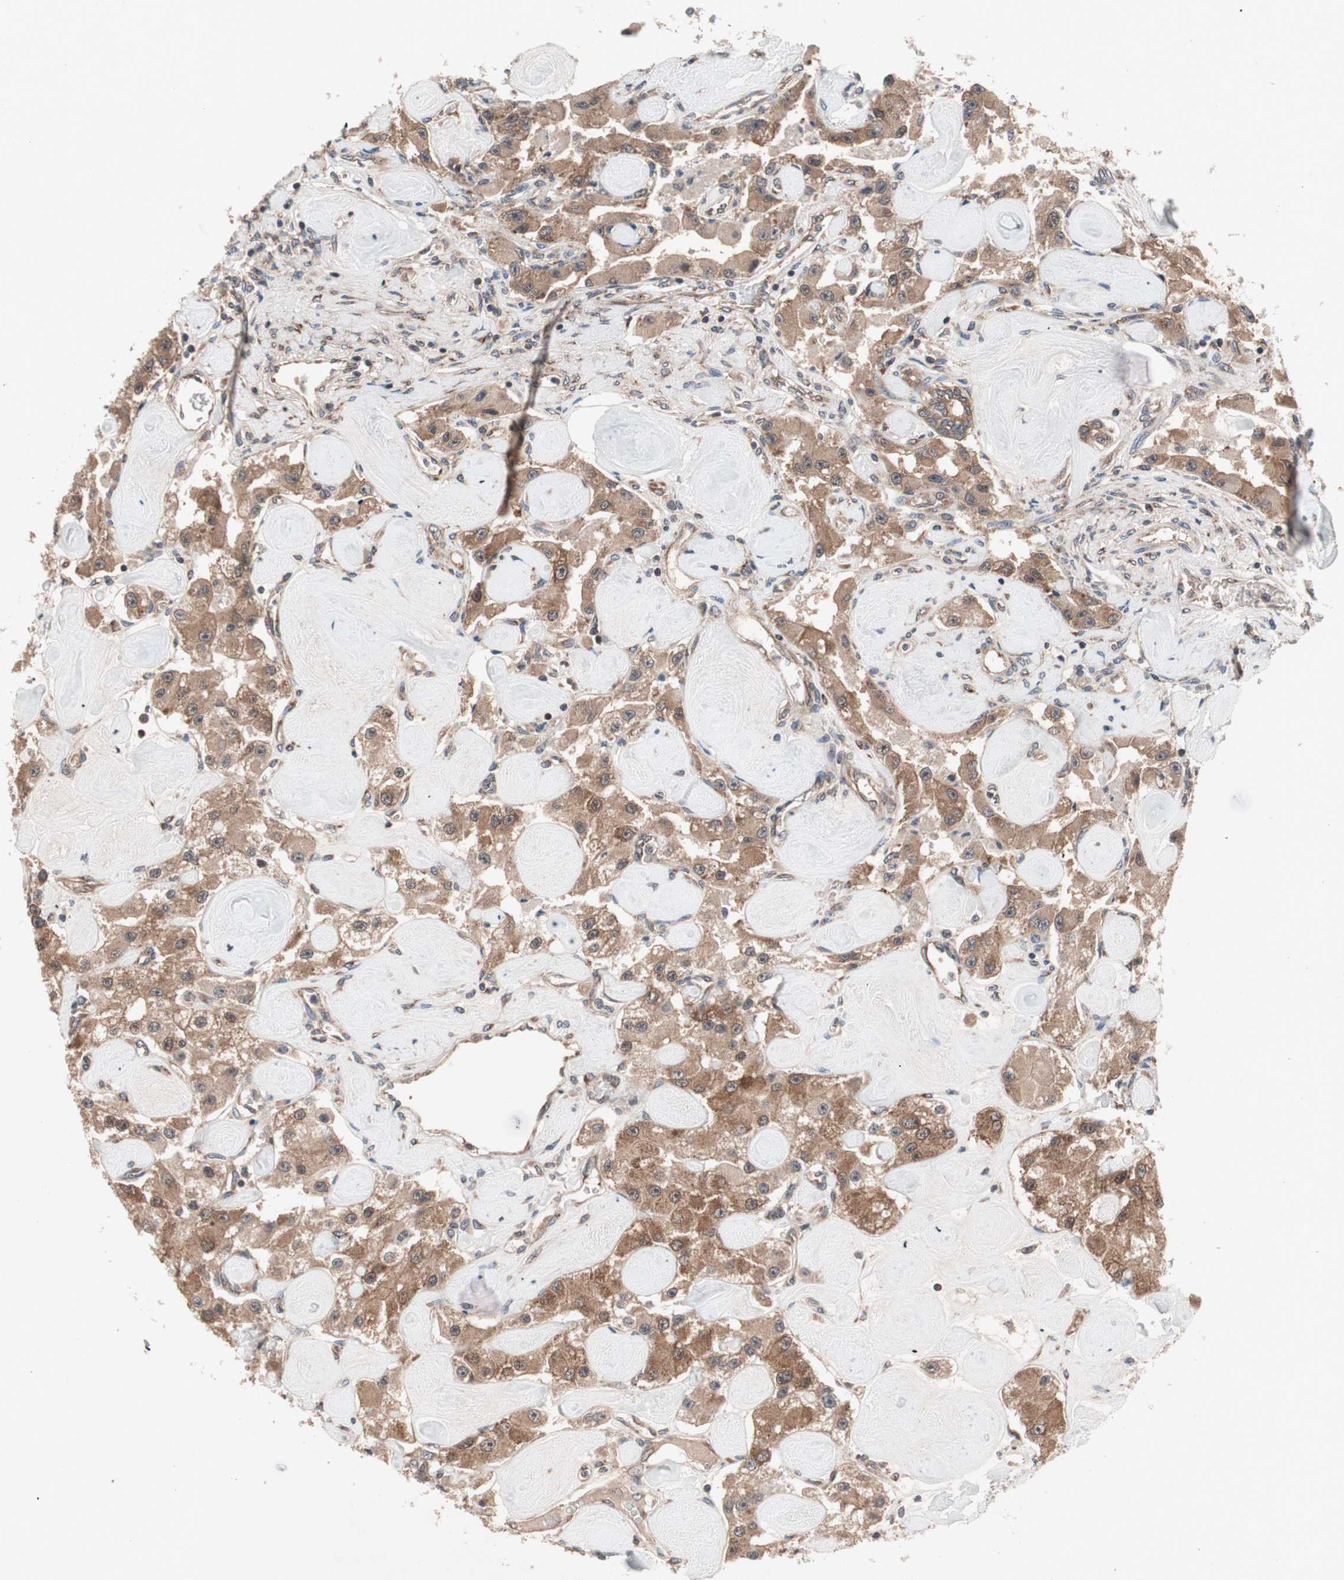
{"staining": {"intensity": "moderate", "quantity": ">75%", "location": "cytoplasmic/membranous"}, "tissue": "carcinoid", "cell_type": "Tumor cells", "image_type": "cancer", "snomed": [{"axis": "morphology", "description": "Carcinoid, malignant, NOS"}, {"axis": "topography", "description": "Pancreas"}], "caption": "Moderate cytoplasmic/membranous staining for a protein is present in approximately >75% of tumor cells of carcinoid (malignant) using immunohistochemistry.", "gene": "IRS1", "patient": {"sex": "male", "age": 41}}